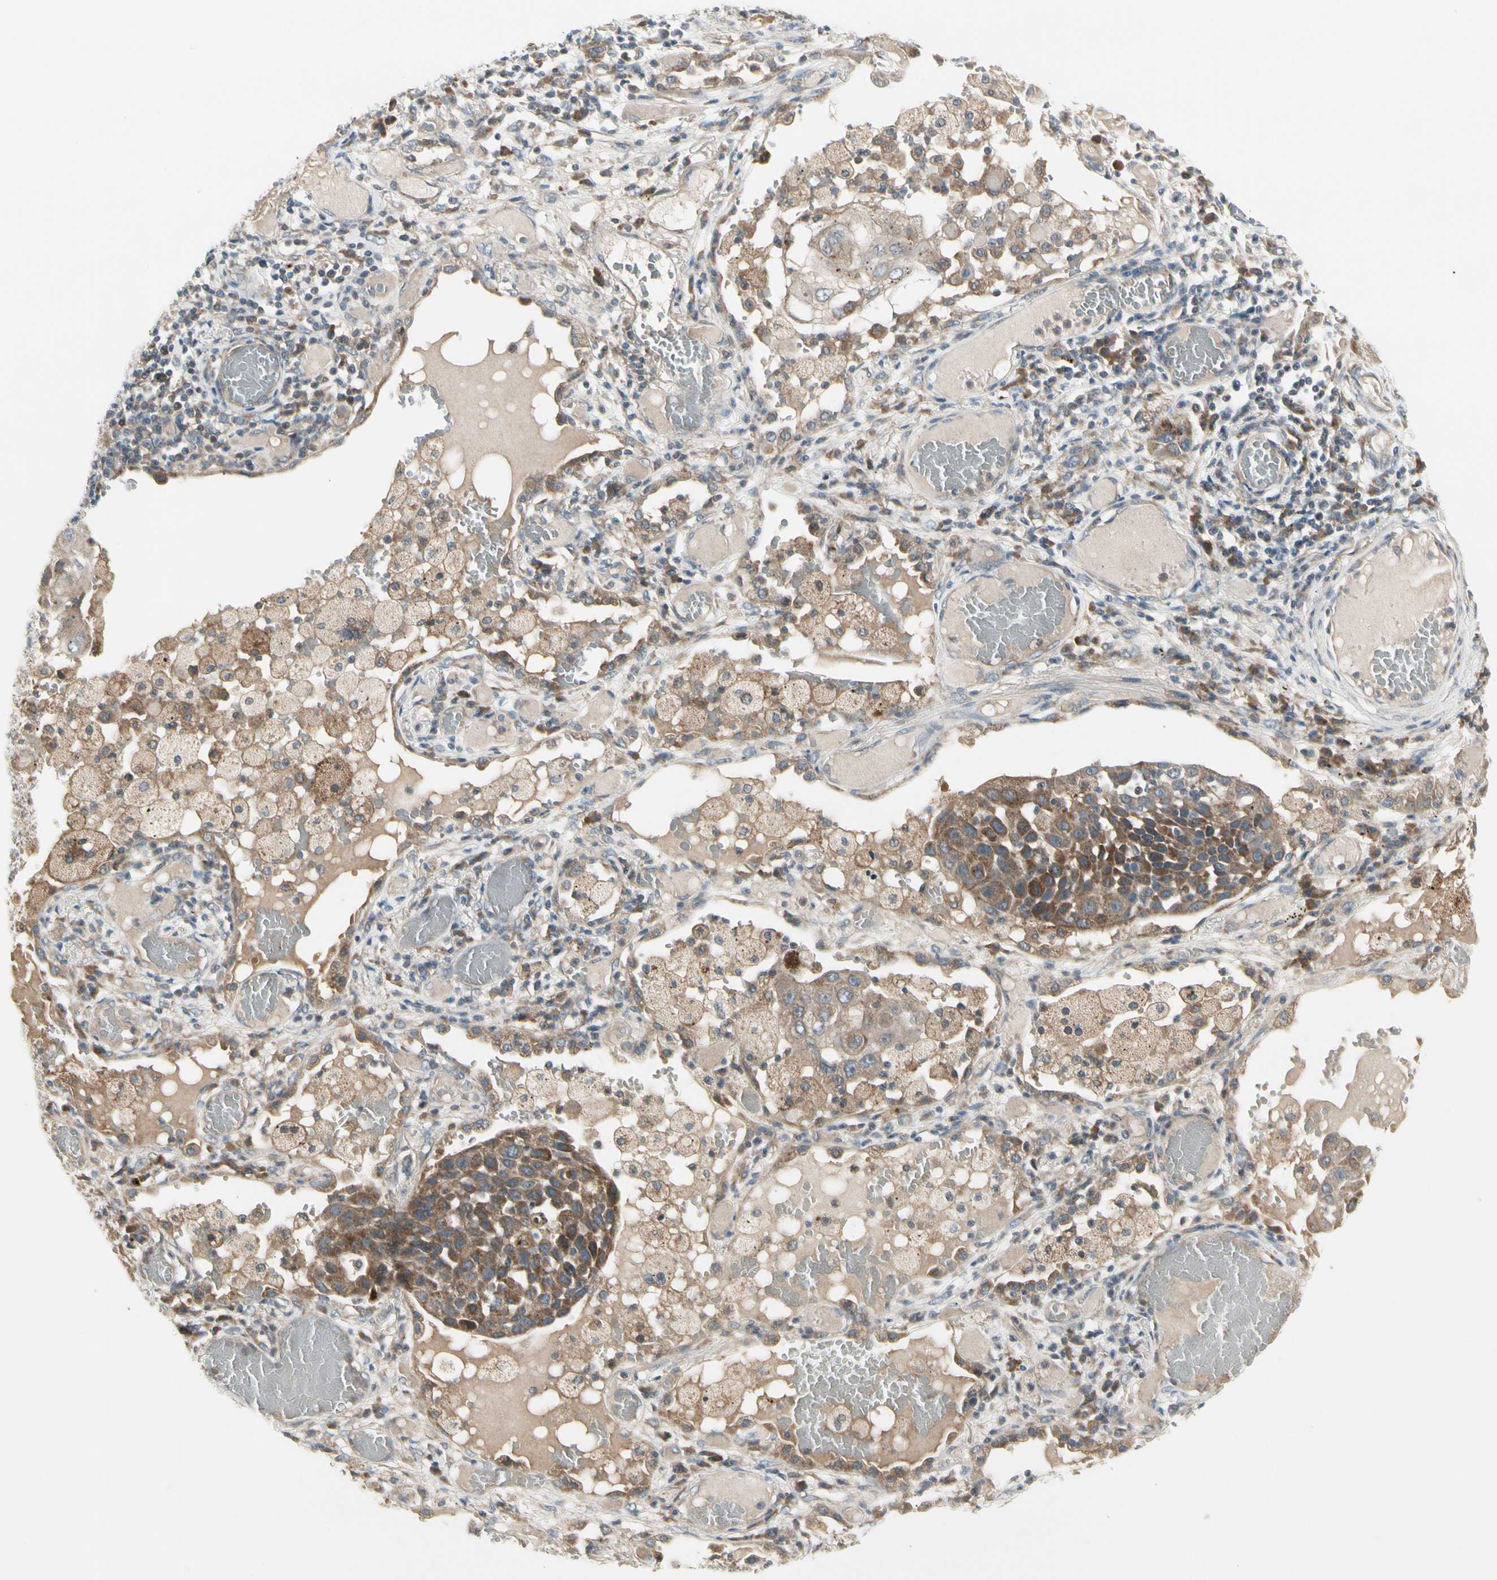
{"staining": {"intensity": "moderate", "quantity": ">75%", "location": "cytoplasmic/membranous"}, "tissue": "lung cancer", "cell_type": "Tumor cells", "image_type": "cancer", "snomed": [{"axis": "morphology", "description": "Squamous cell carcinoma, NOS"}, {"axis": "topography", "description": "Lung"}], "caption": "Immunohistochemistry (IHC) staining of lung squamous cell carcinoma, which shows medium levels of moderate cytoplasmic/membranous expression in approximately >75% of tumor cells indicating moderate cytoplasmic/membranous protein positivity. The staining was performed using DAB (3,3'-diaminobenzidine) (brown) for protein detection and nuclei were counterstained in hematoxylin (blue).", "gene": "GRN", "patient": {"sex": "male", "age": 71}}